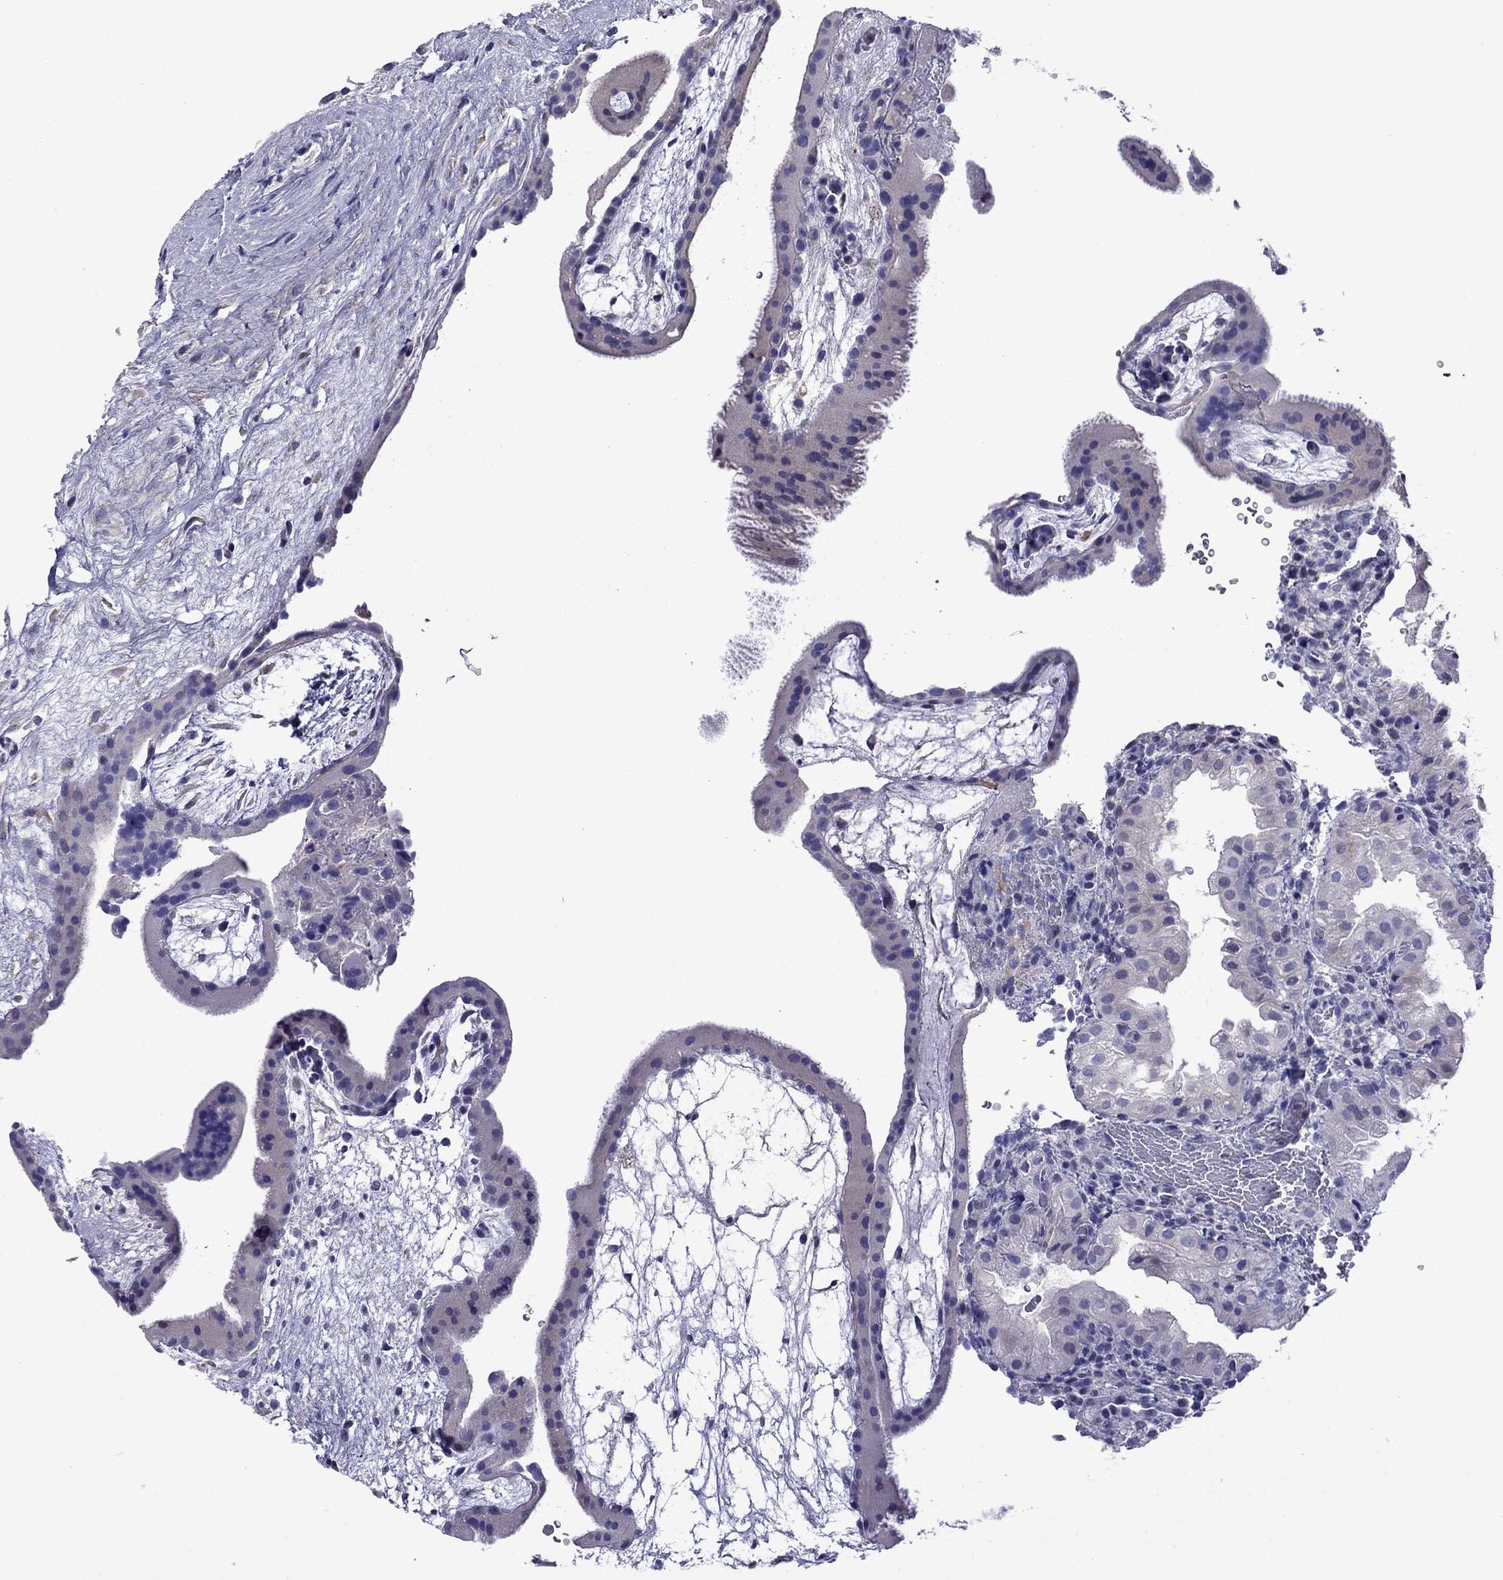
{"staining": {"intensity": "weak", "quantity": "25%-75%", "location": "cytoplasmic/membranous"}, "tissue": "placenta", "cell_type": "Decidual cells", "image_type": "normal", "snomed": [{"axis": "morphology", "description": "Normal tissue, NOS"}, {"axis": "topography", "description": "Placenta"}], "caption": "This photomicrograph shows immunohistochemistry staining of normal placenta, with low weak cytoplasmic/membranous positivity in about 25%-75% of decidual cells.", "gene": "STAR", "patient": {"sex": "female", "age": 19}}